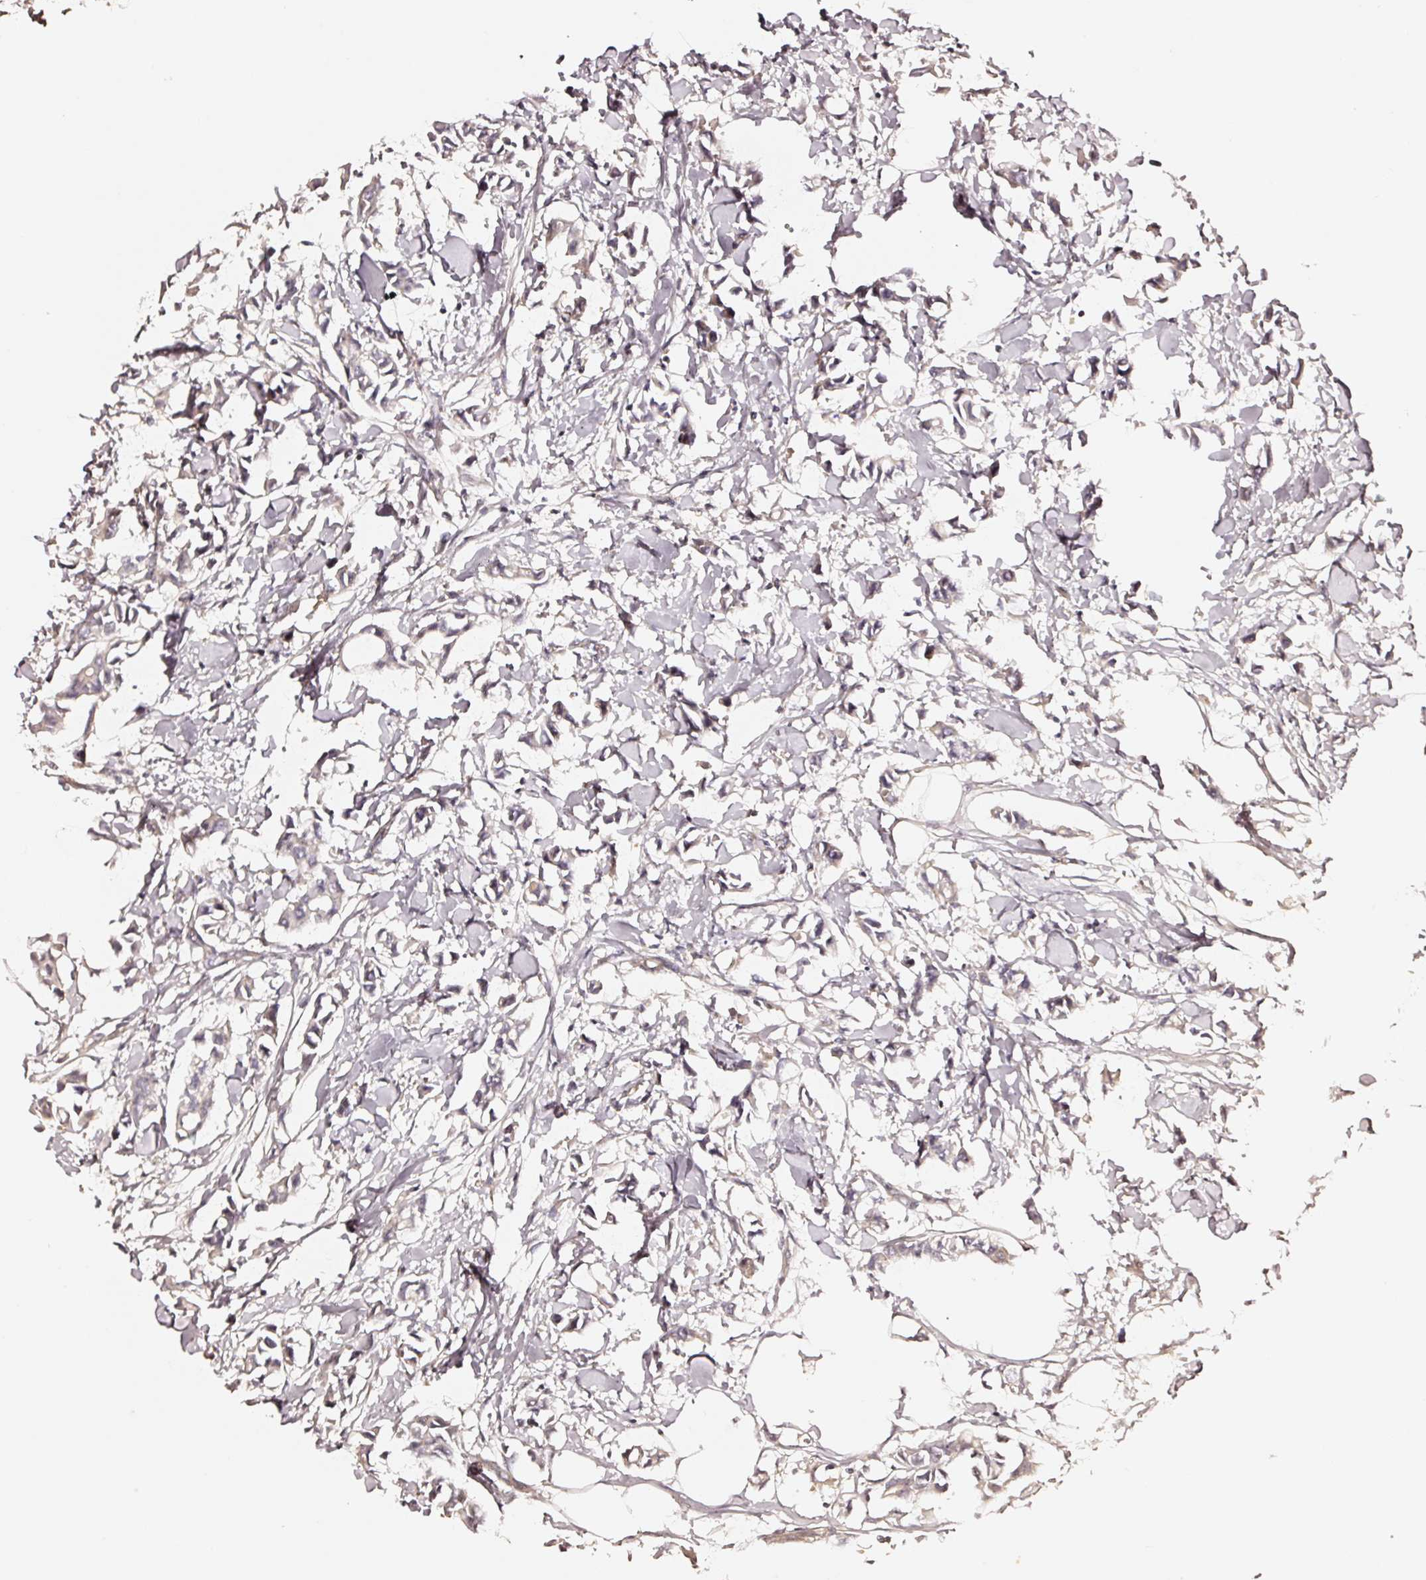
{"staining": {"intensity": "negative", "quantity": "none", "location": "none"}, "tissue": "breast cancer", "cell_type": "Tumor cells", "image_type": "cancer", "snomed": [{"axis": "morphology", "description": "Duct carcinoma"}, {"axis": "topography", "description": "Breast"}], "caption": "High magnification brightfield microscopy of breast cancer (intraductal carcinoma) stained with DAB (brown) and counterstained with hematoxylin (blue): tumor cells show no significant expression.", "gene": "CD47", "patient": {"sex": "female", "age": 41}}